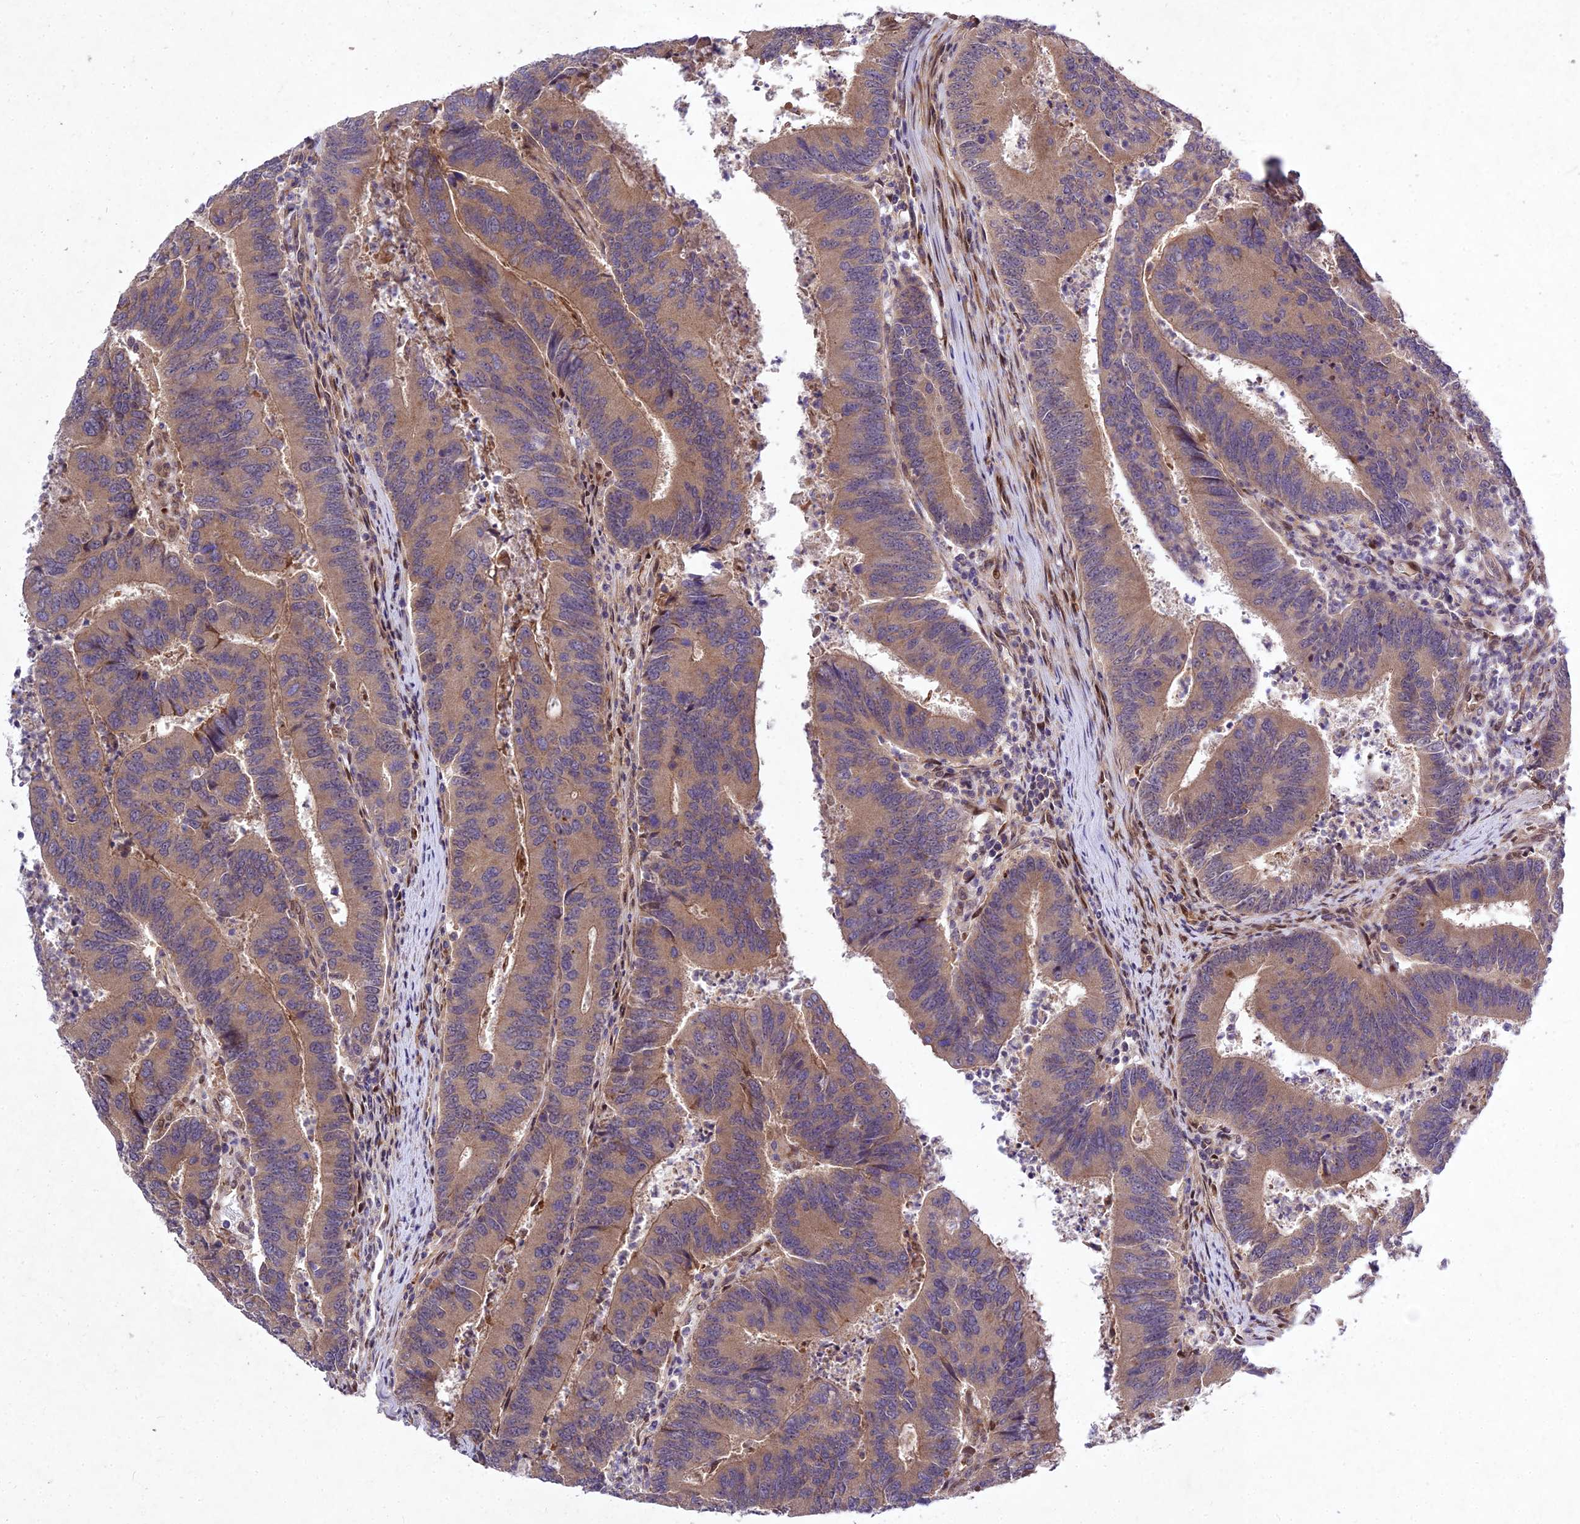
{"staining": {"intensity": "moderate", "quantity": ">75%", "location": "cytoplasmic/membranous"}, "tissue": "colorectal cancer", "cell_type": "Tumor cells", "image_type": "cancer", "snomed": [{"axis": "morphology", "description": "Adenocarcinoma, NOS"}, {"axis": "topography", "description": "Colon"}], "caption": "Colorectal adenocarcinoma stained with a brown dye demonstrates moderate cytoplasmic/membranous positive expression in approximately >75% of tumor cells.", "gene": "MKKS", "patient": {"sex": "female", "age": 67}}